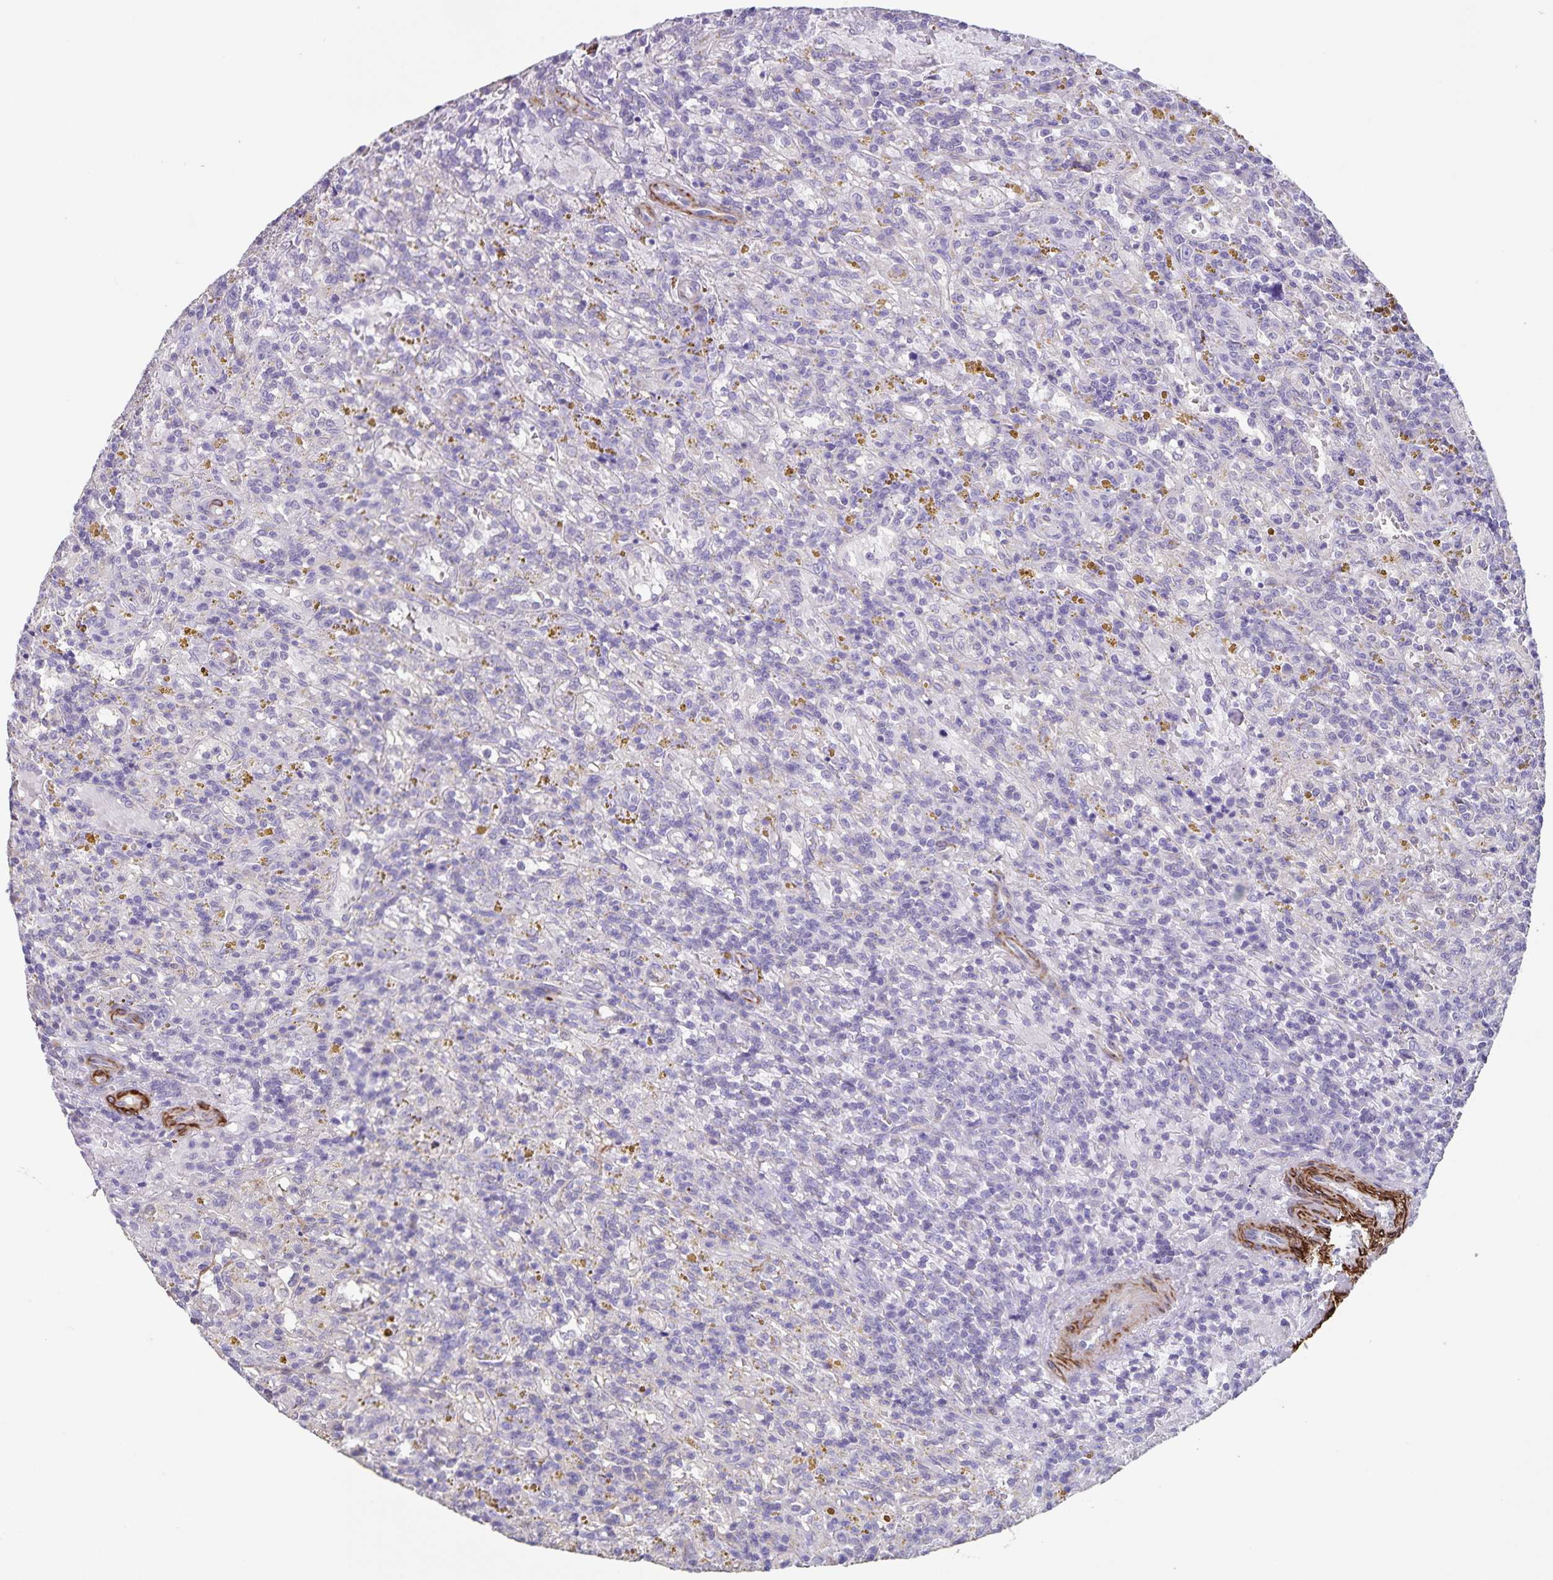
{"staining": {"intensity": "negative", "quantity": "none", "location": "none"}, "tissue": "lymphoma", "cell_type": "Tumor cells", "image_type": "cancer", "snomed": [{"axis": "morphology", "description": "Malignant lymphoma, non-Hodgkin's type, Low grade"}, {"axis": "topography", "description": "Spleen"}], "caption": "Photomicrograph shows no protein positivity in tumor cells of low-grade malignant lymphoma, non-Hodgkin's type tissue.", "gene": "SYNM", "patient": {"sex": "female", "age": 65}}